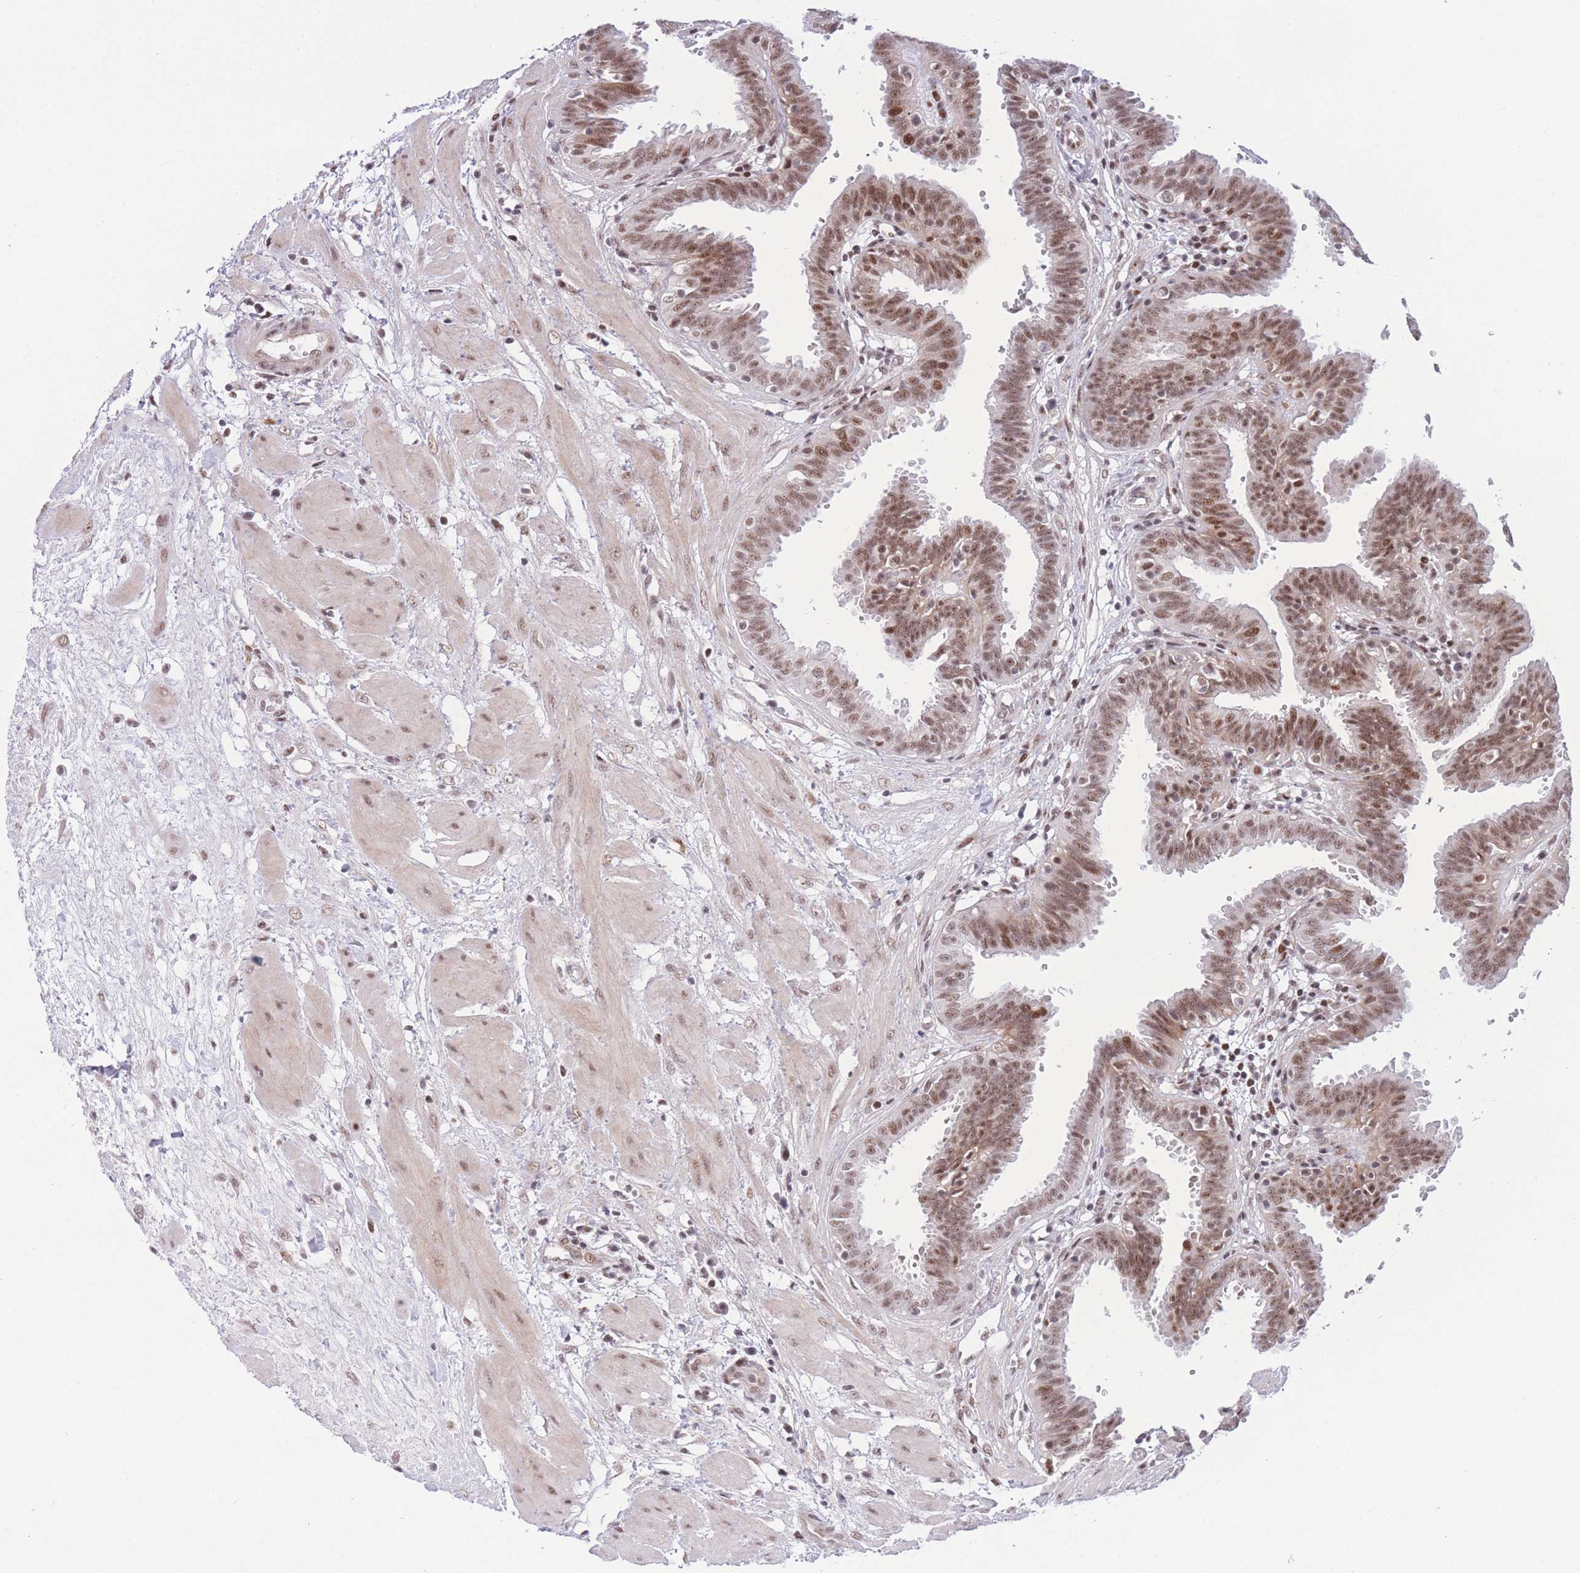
{"staining": {"intensity": "moderate", "quantity": ">75%", "location": "nuclear"}, "tissue": "fallopian tube", "cell_type": "Glandular cells", "image_type": "normal", "snomed": [{"axis": "morphology", "description": "Normal tissue, NOS"}, {"axis": "topography", "description": "Fallopian tube"}, {"axis": "topography", "description": "Placenta"}], "caption": "The immunohistochemical stain labels moderate nuclear positivity in glandular cells of normal fallopian tube. The staining was performed using DAB (3,3'-diaminobenzidine), with brown indicating positive protein expression. Nuclei are stained blue with hematoxylin.", "gene": "PCIF1", "patient": {"sex": "female", "age": 32}}